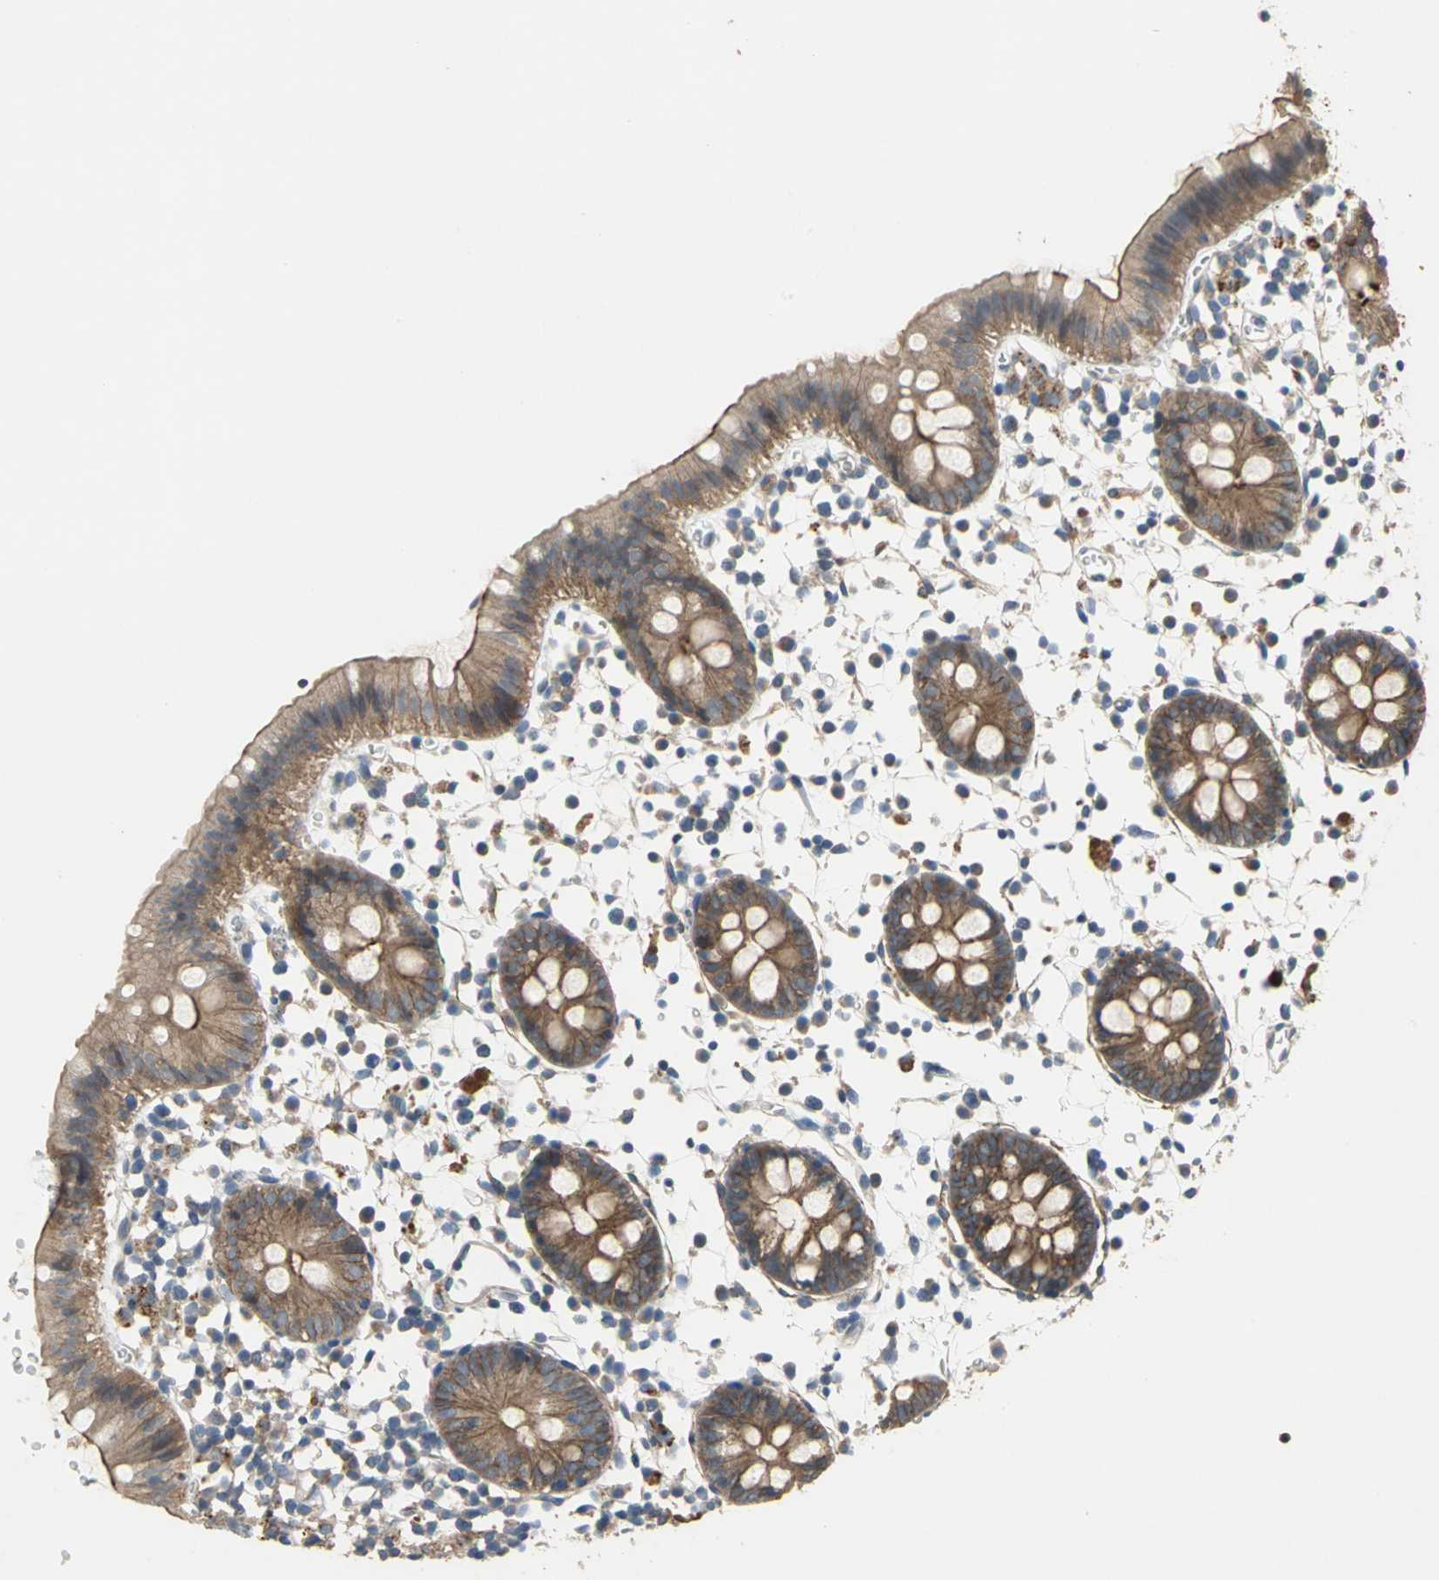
{"staining": {"intensity": "weak", "quantity": ">75%", "location": "cytoplasmic/membranous"}, "tissue": "colon", "cell_type": "Endothelial cells", "image_type": "normal", "snomed": [{"axis": "morphology", "description": "Normal tissue, NOS"}, {"axis": "topography", "description": "Colon"}], "caption": "Colon stained for a protein shows weak cytoplasmic/membranous positivity in endothelial cells. The staining was performed using DAB (3,3'-diaminobenzidine), with brown indicating positive protein expression. Nuclei are stained blue with hematoxylin.", "gene": "MET", "patient": {"sex": "male", "age": 14}}